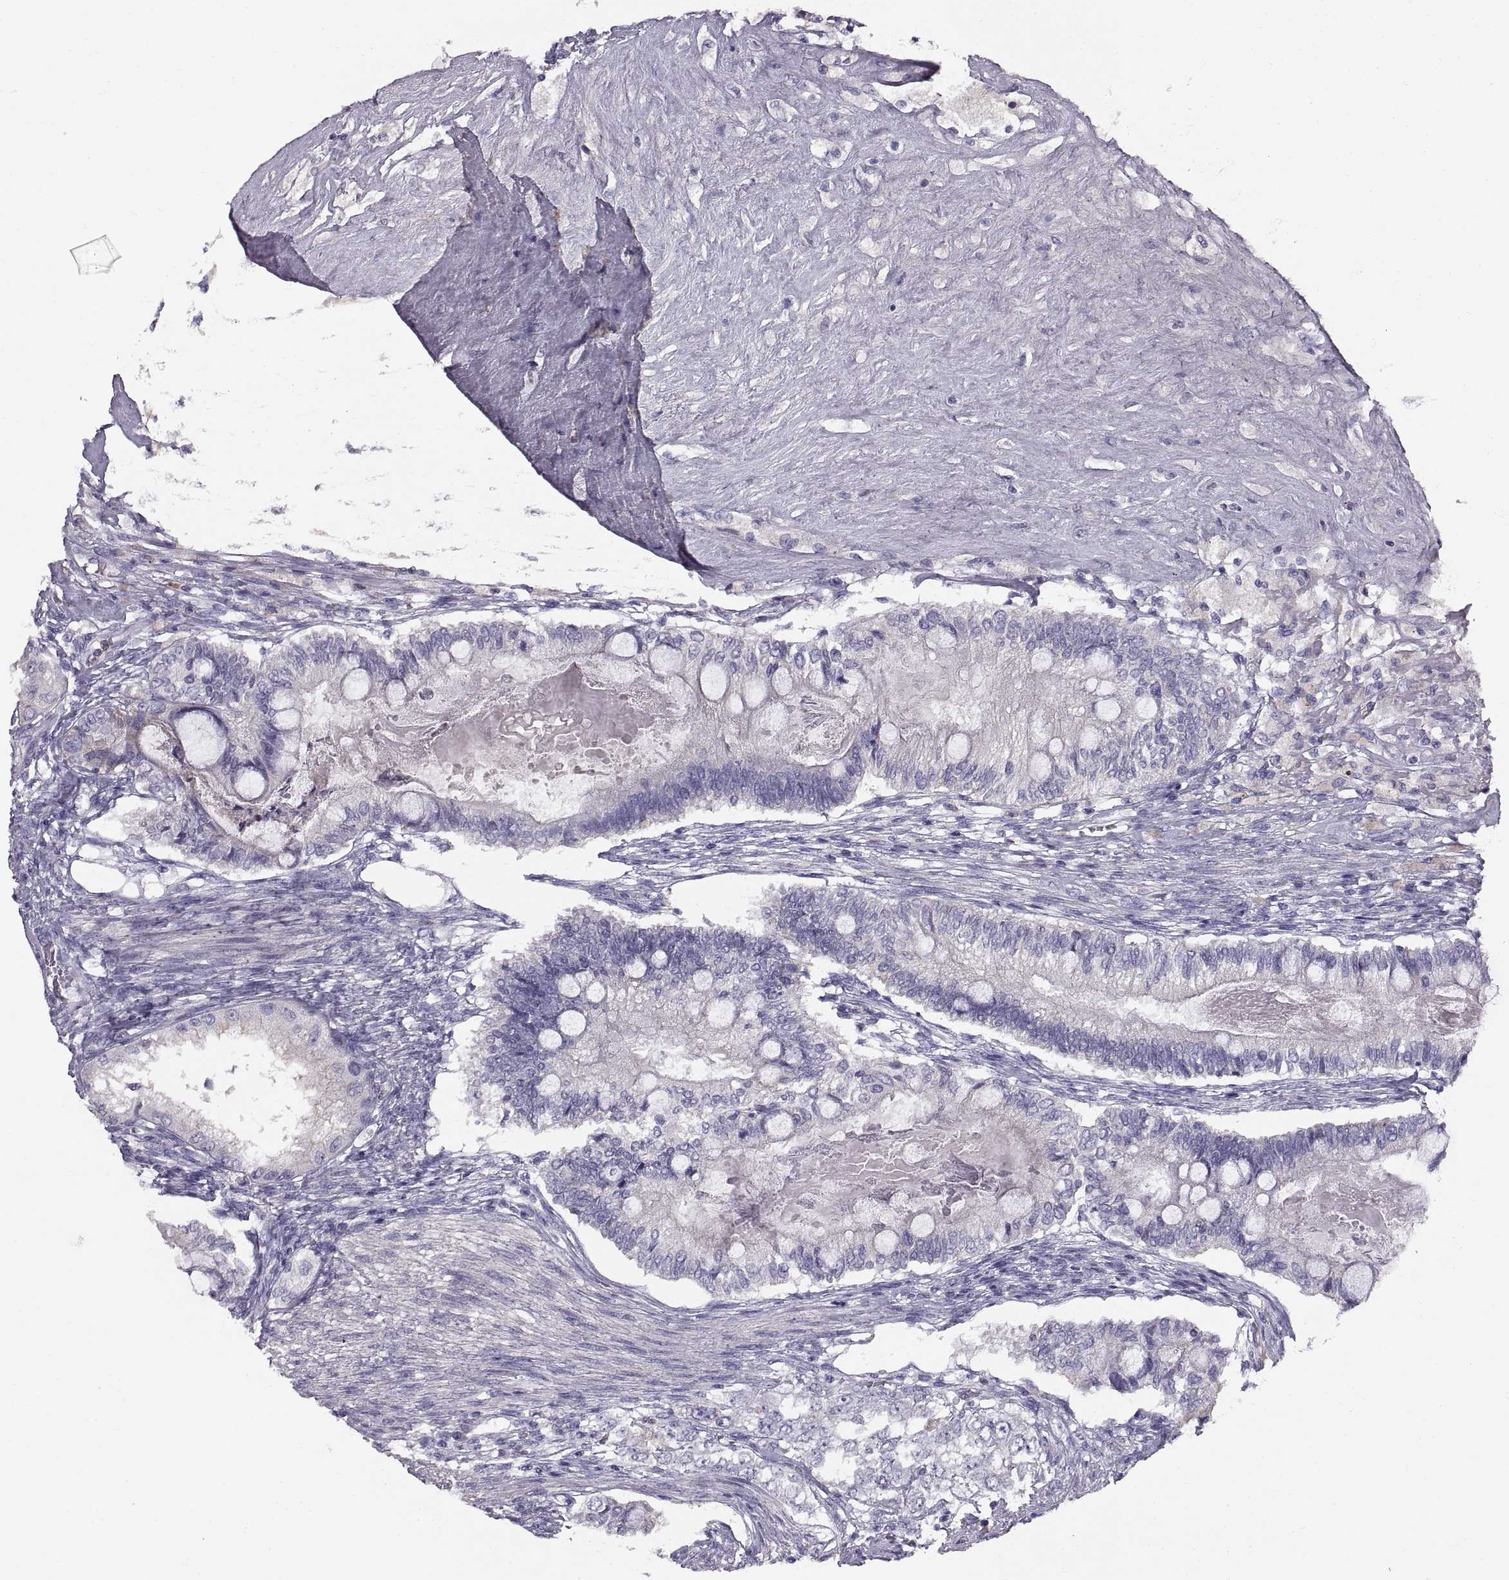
{"staining": {"intensity": "negative", "quantity": "none", "location": "none"}, "tissue": "testis cancer", "cell_type": "Tumor cells", "image_type": "cancer", "snomed": [{"axis": "morphology", "description": "Seminoma, NOS"}, {"axis": "morphology", "description": "Carcinoma, Embryonal, NOS"}, {"axis": "topography", "description": "Testis"}], "caption": "Immunohistochemical staining of human testis seminoma demonstrates no significant positivity in tumor cells.", "gene": "ADAM32", "patient": {"sex": "male", "age": 41}}